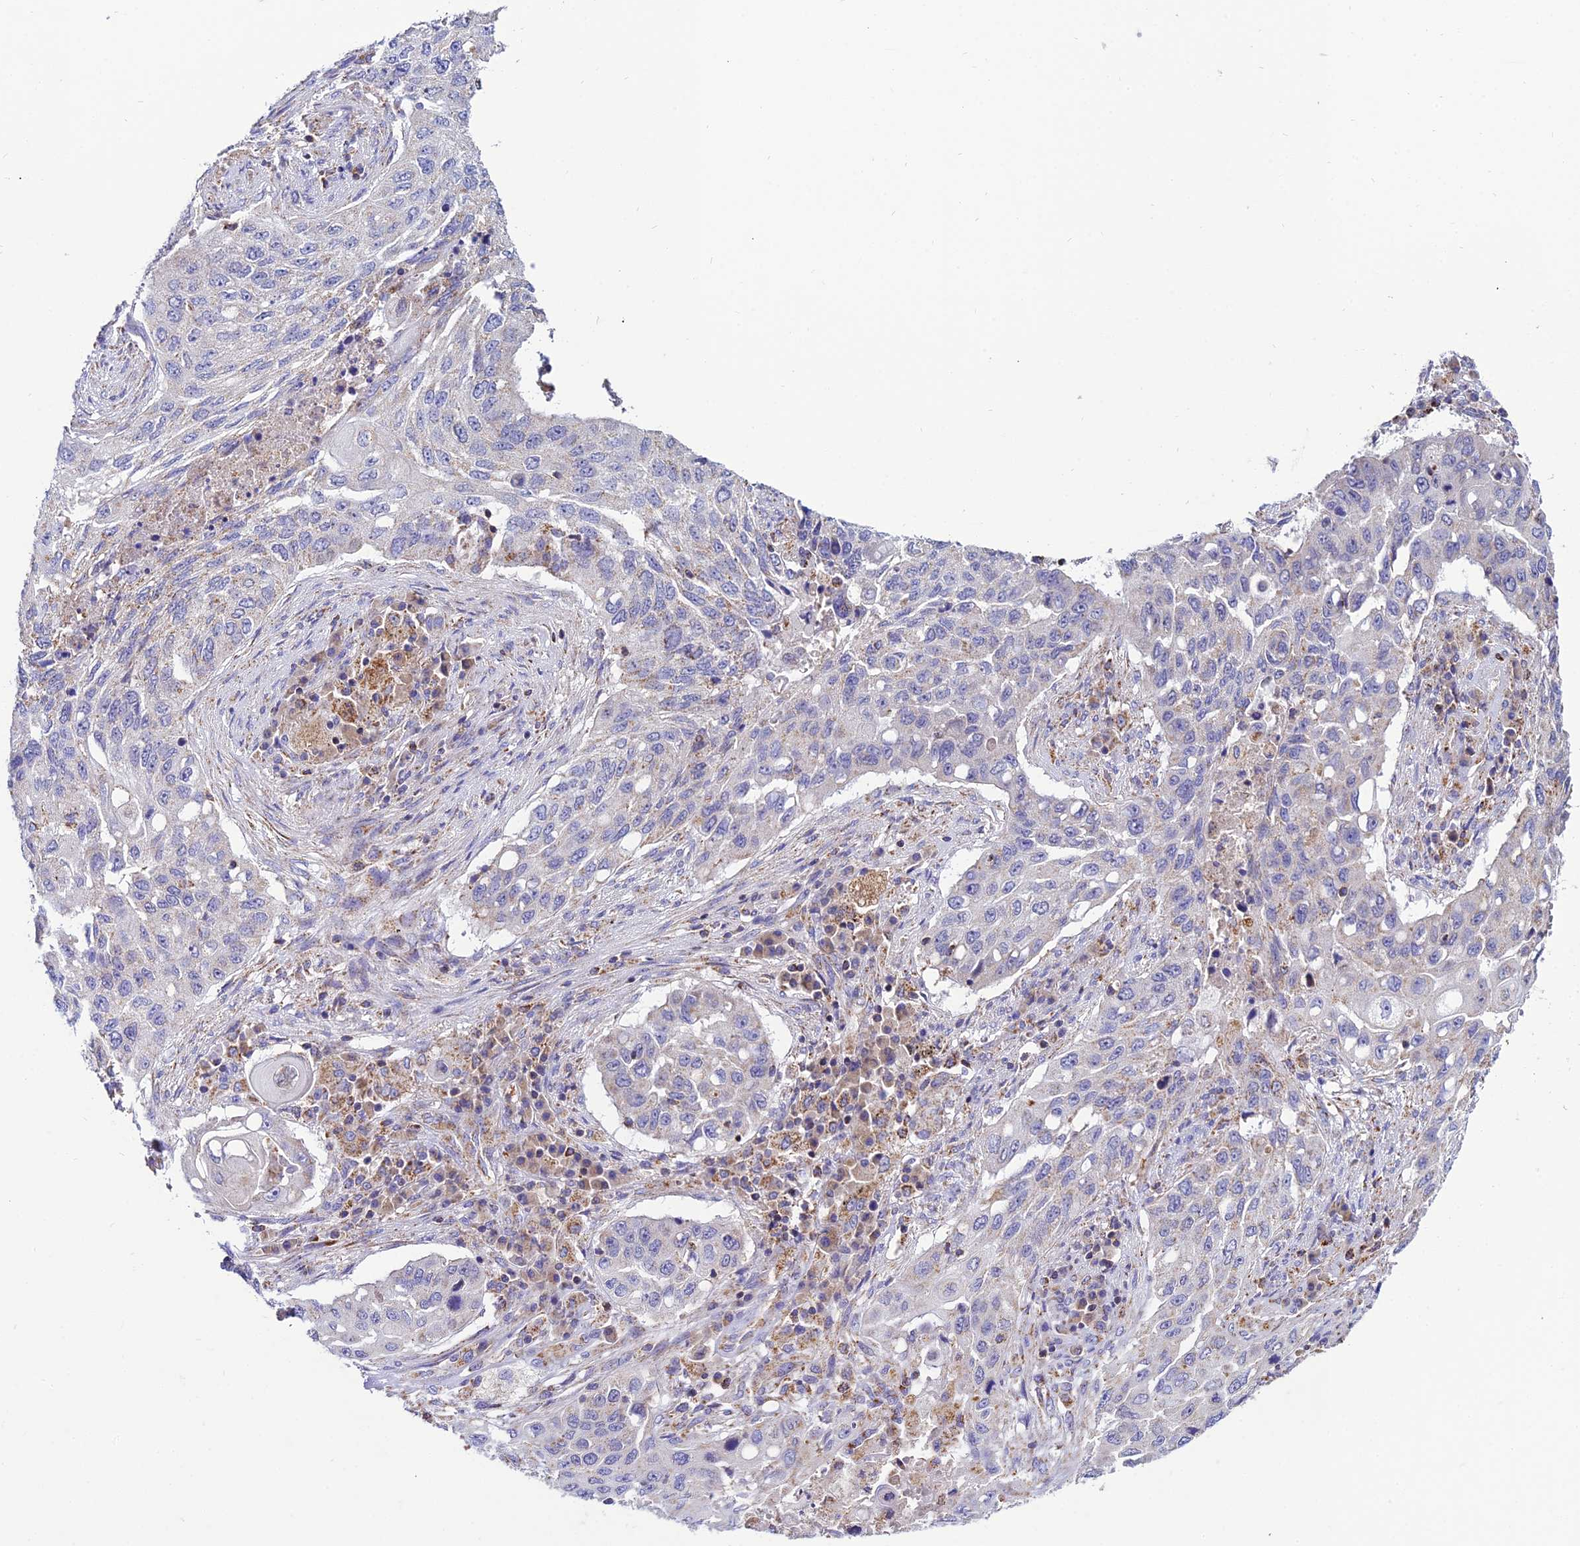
{"staining": {"intensity": "weak", "quantity": "<25%", "location": "cytoplasmic/membranous"}, "tissue": "lung cancer", "cell_type": "Tumor cells", "image_type": "cancer", "snomed": [{"axis": "morphology", "description": "Squamous cell carcinoma, NOS"}, {"axis": "topography", "description": "Lung"}], "caption": "Immunohistochemistry (IHC) histopathology image of lung cancer stained for a protein (brown), which reveals no staining in tumor cells.", "gene": "NIPSNAP3A", "patient": {"sex": "female", "age": 63}}